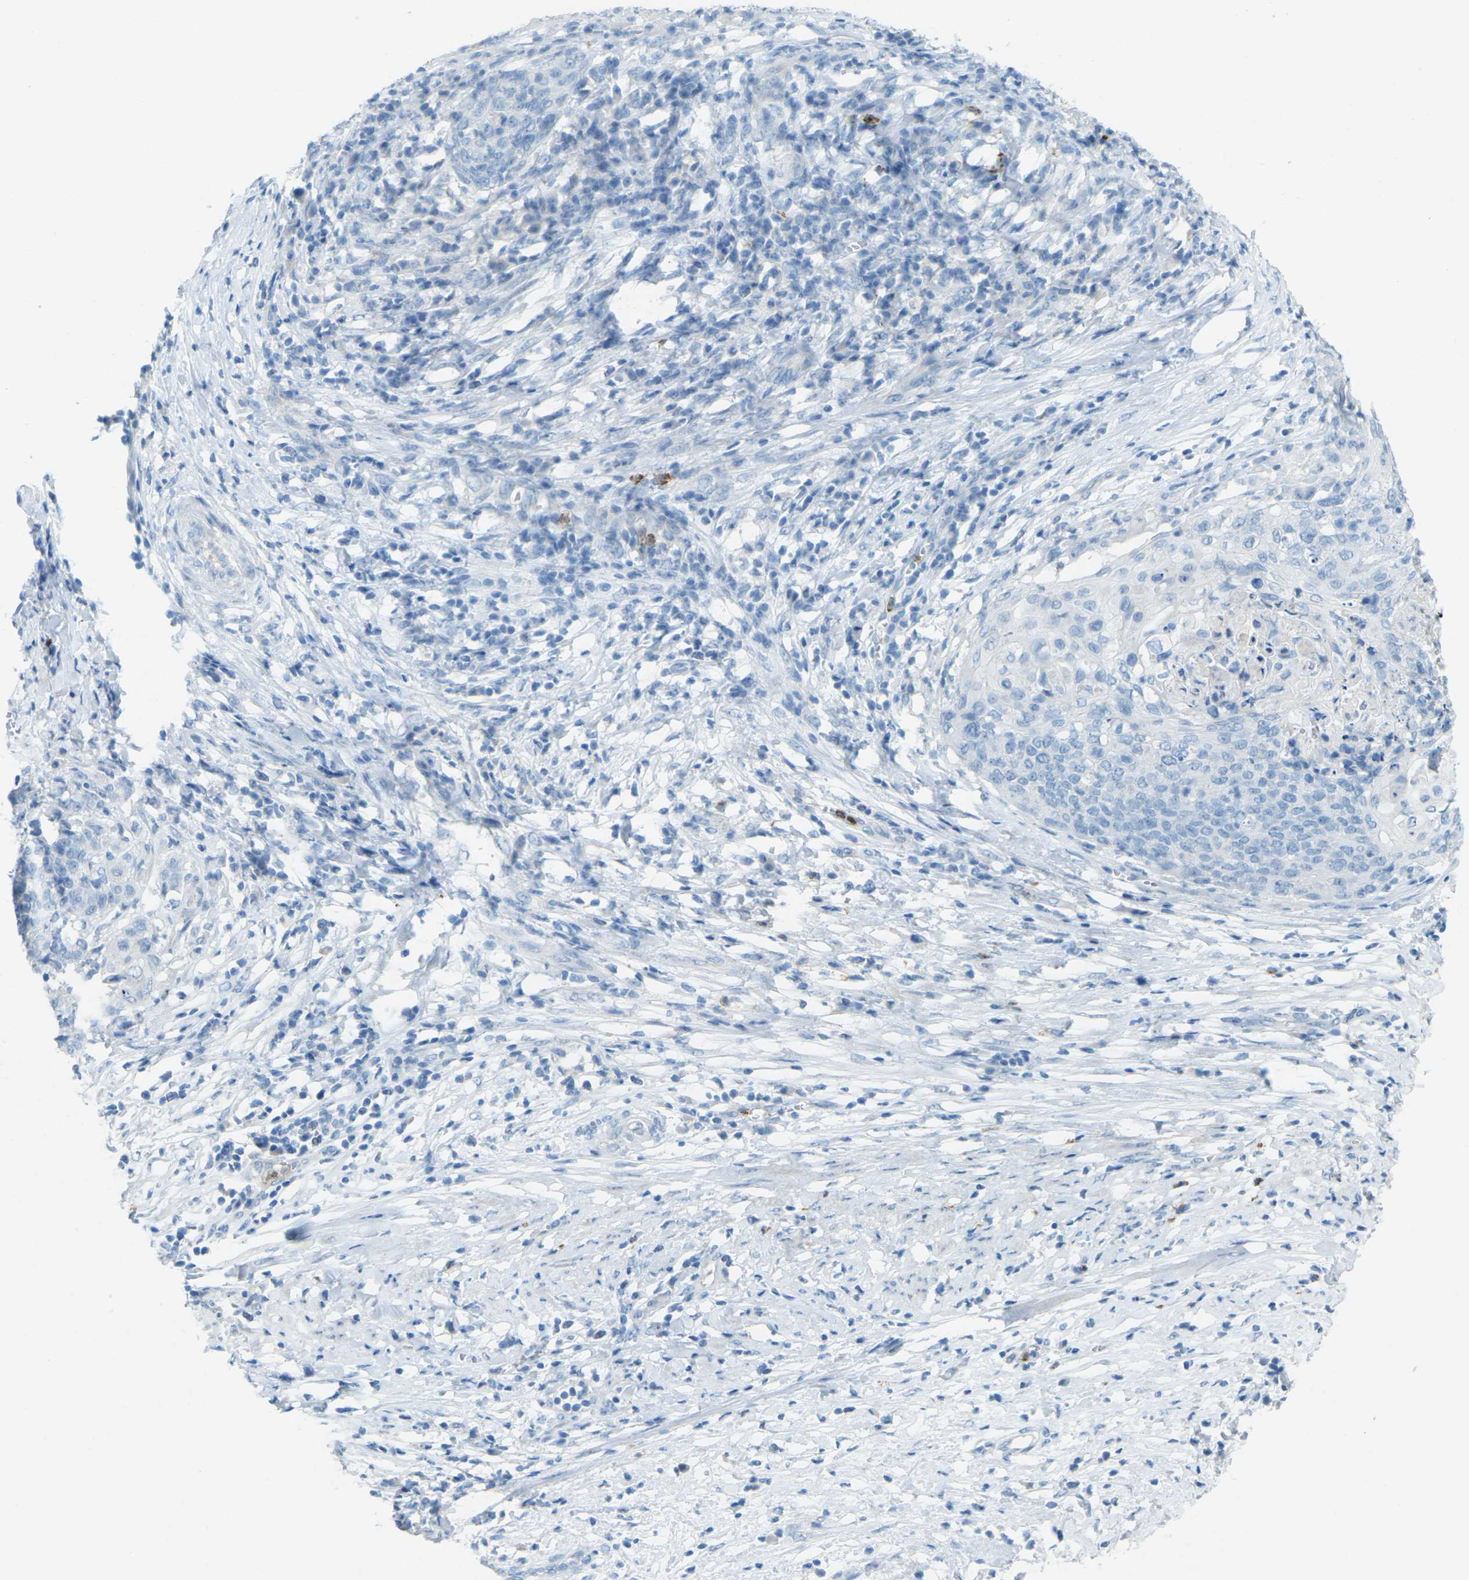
{"staining": {"intensity": "negative", "quantity": "none", "location": "none"}, "tissue": "cervical cancer", "cell_type": "Tumor cells", "image_type": "cancer", "snomed": [{"axis": "morphology", "description": "Squamous cell carcinoma, NOS"}, {"axis": "topography", "description": "Cervix"}], "caption": "Human squamous cell carcinoma (cervical) stained for a protein using immunohistochemistry demonstrates no positivity in tumor cells.", "gene": "CDH16", "patient": {"sex": "female", "age": 39}}